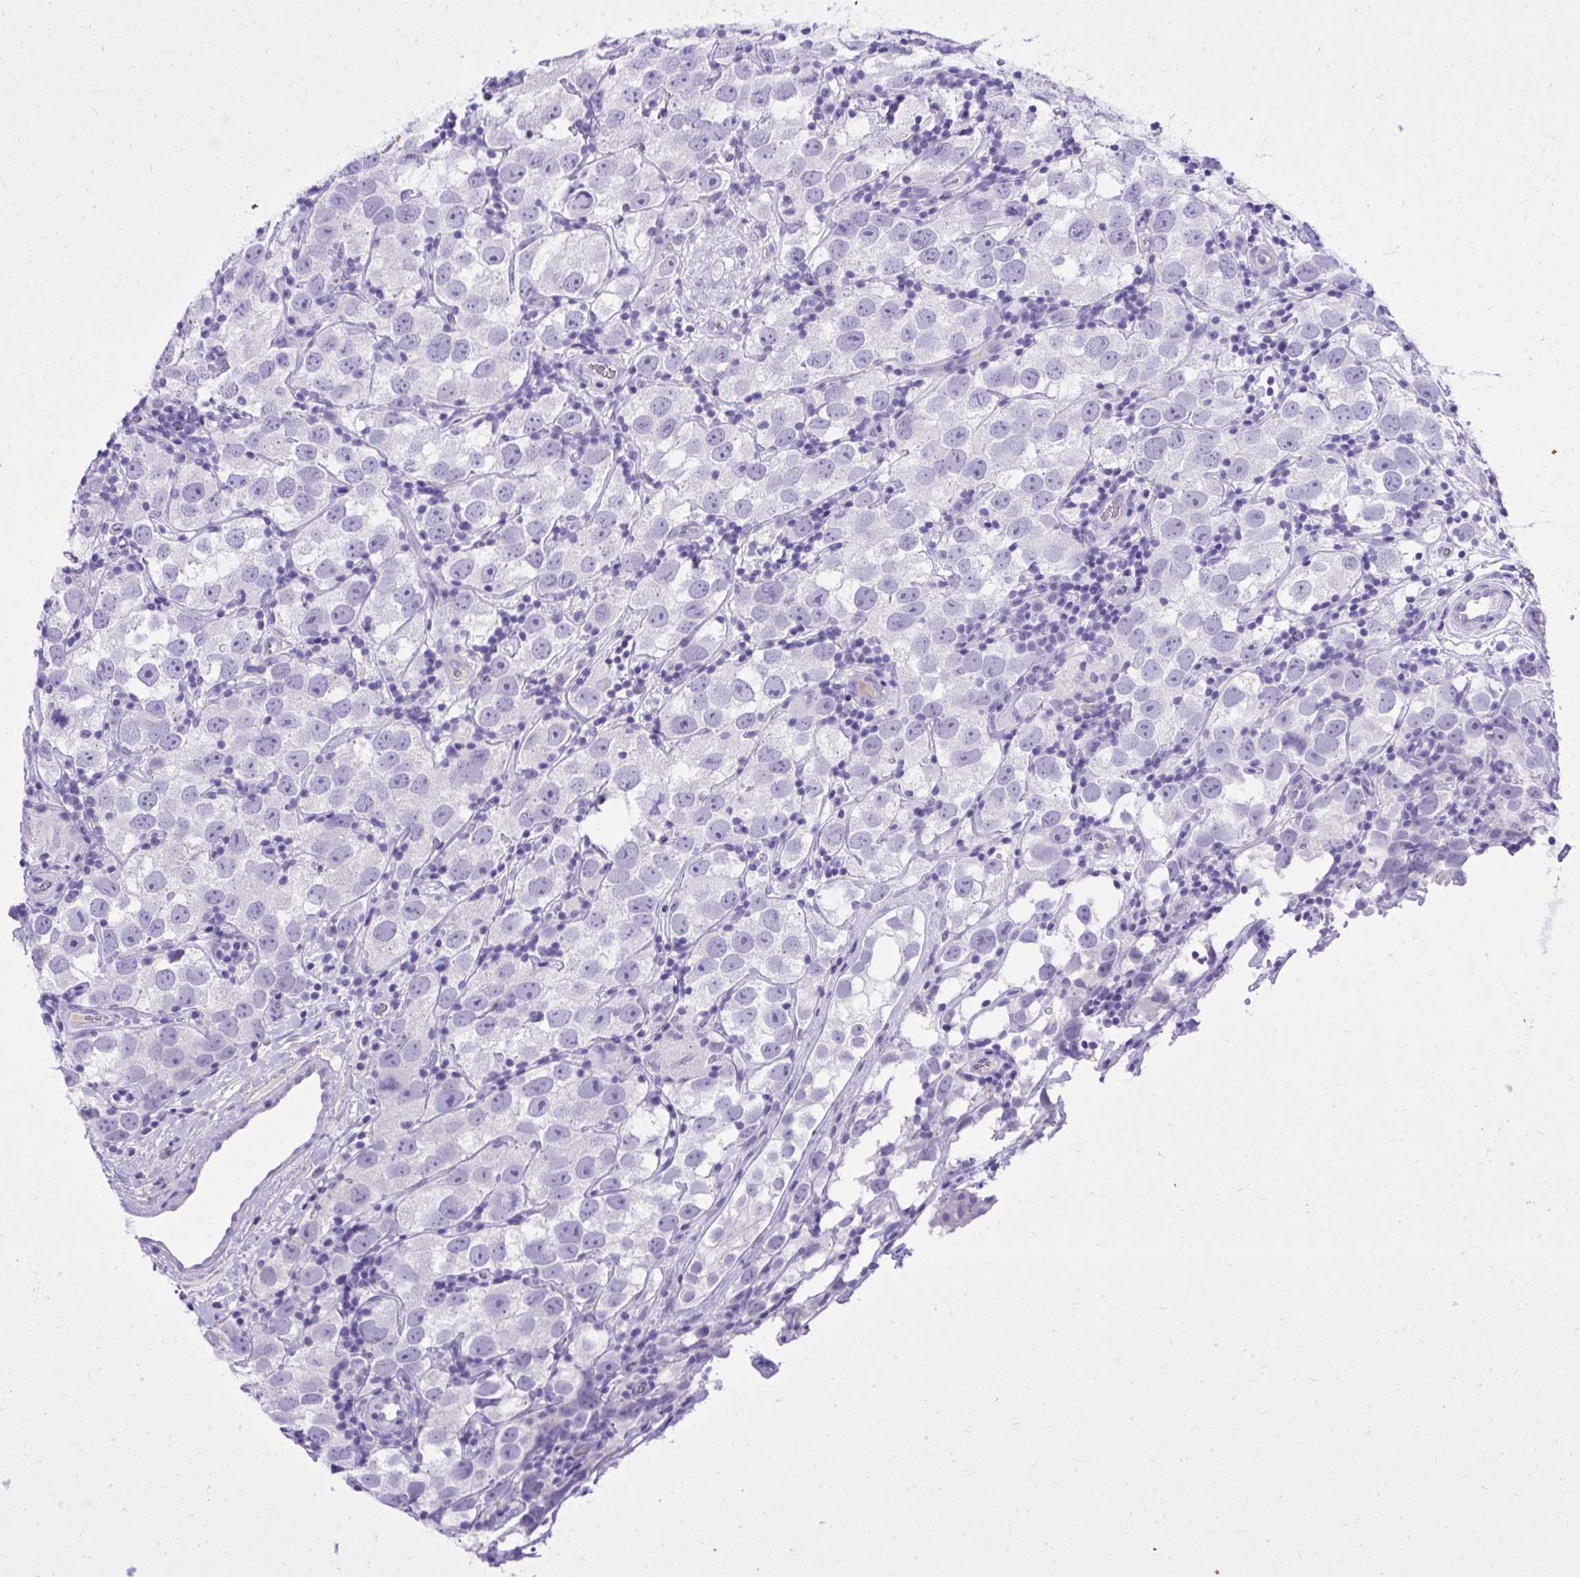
{"staining": {"intensity": "negative", "quantity": "none", "location": "none"}, "tissue": "testis cancer", "cell_type": "Tumor cells", "image_type": "cancer", "snomed": [{"axis": "morphology", "description": "Seminoma, NOS"}, {"axis": "topography", "description": "Testis"}], "caption": "An image of testis cancer (seminoma) stained for a protein demonstrates no brown staining in tumor cells.", "gene": "ST6GALNAC3", "patient": {"sex": "male", "age": 26}}